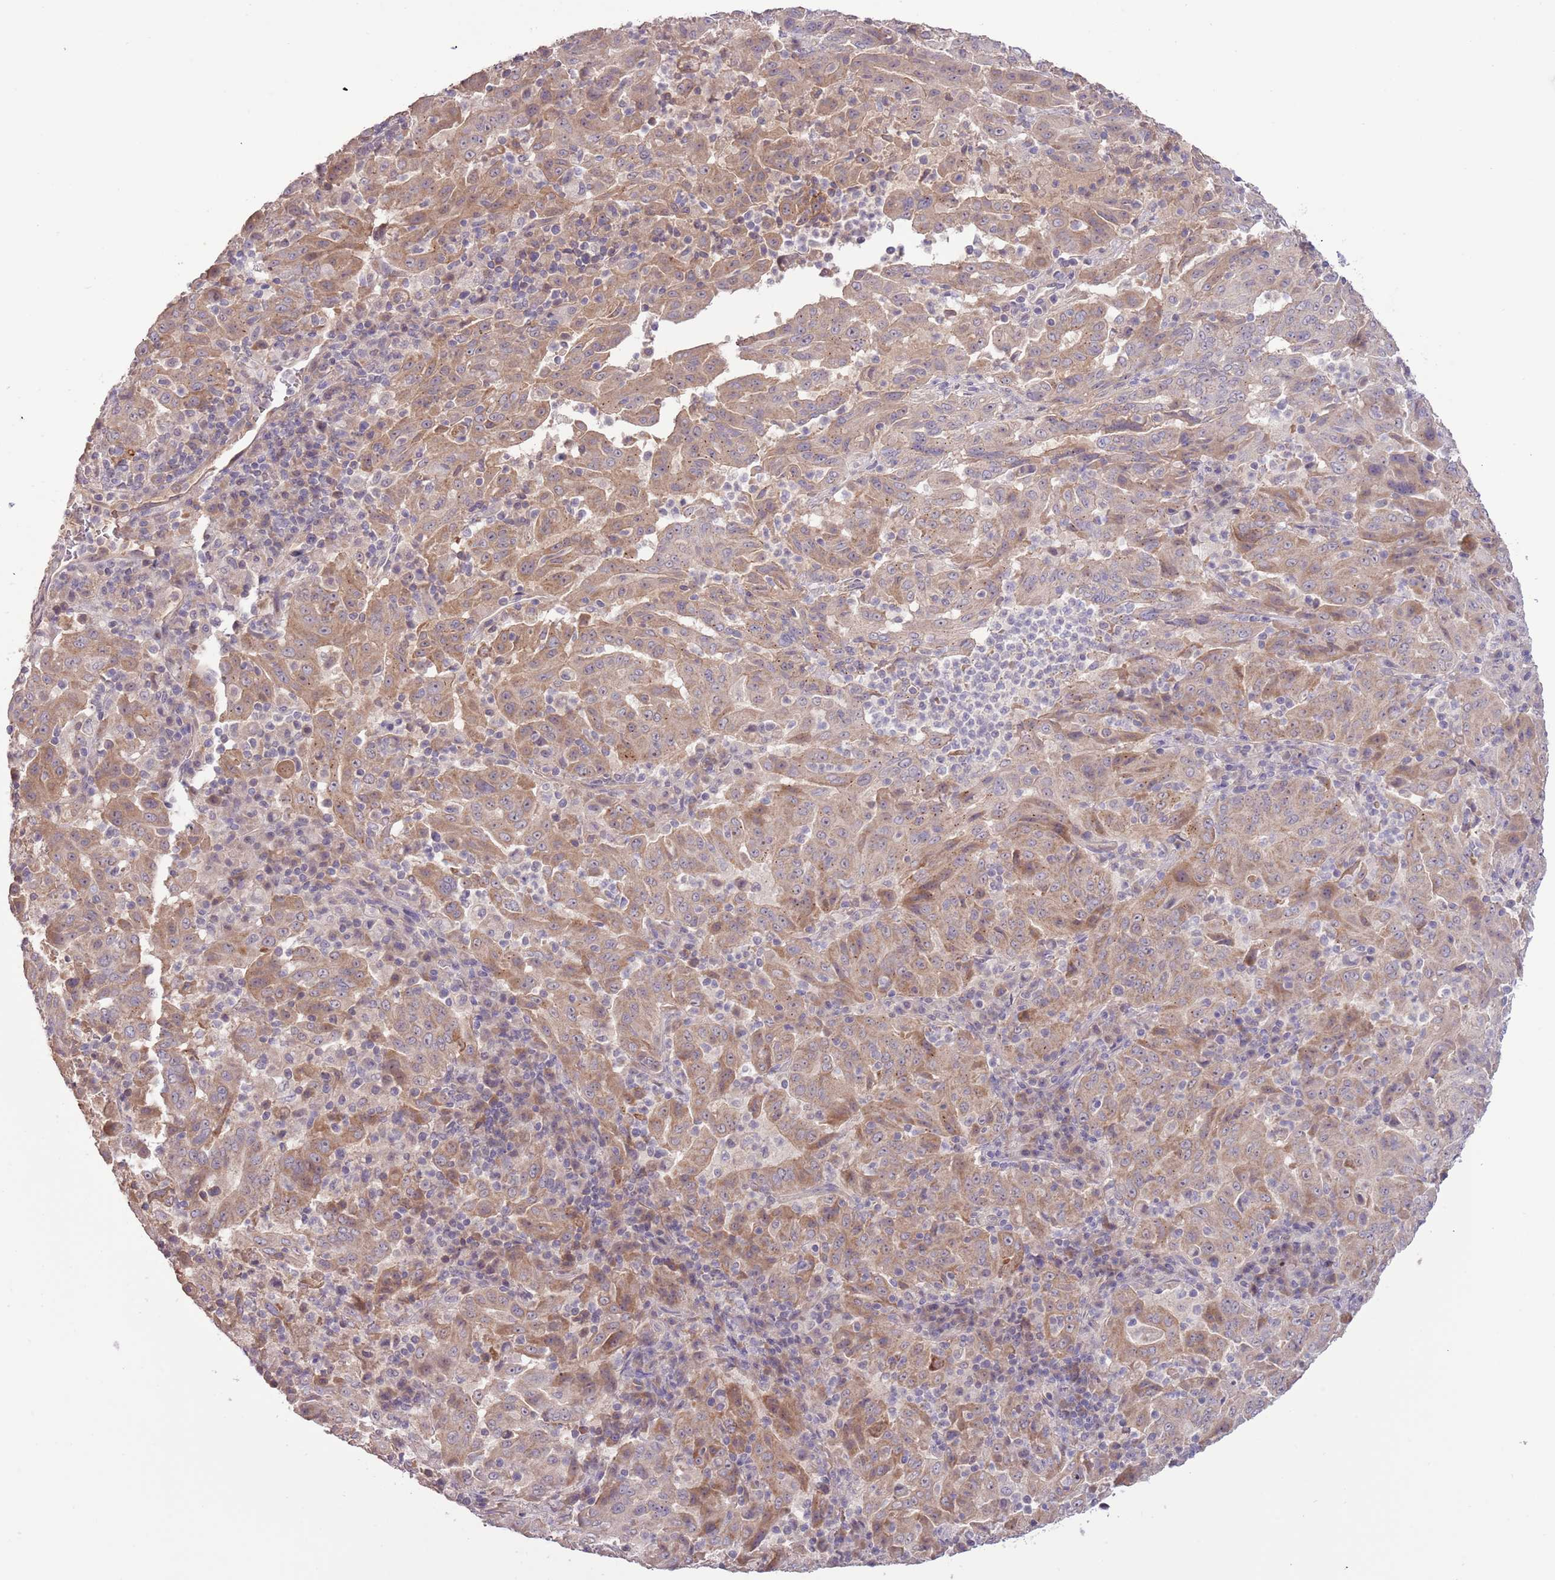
{"staining": {"intensity": "moderate", "quantity": ">75%", "location": "cytoplasmic/membranous"}, "tissue": "pancreatic cancer", "cell_type": "Tumor cells", "image_type": "cancer", "snomed": [{"axis": "morphology", "description": "Adenocarcinoma, NOS"}, {"axis": "topography", "description": "Pancreas"}], "caption": "Pancreatic cancer stained for a protein (brown) shows moderate cytoplasmic/membranous positive expression in about >75% of tumor cells.", "gene": "SHROOM3", "patient": {"sex": "male", "age": 63}}